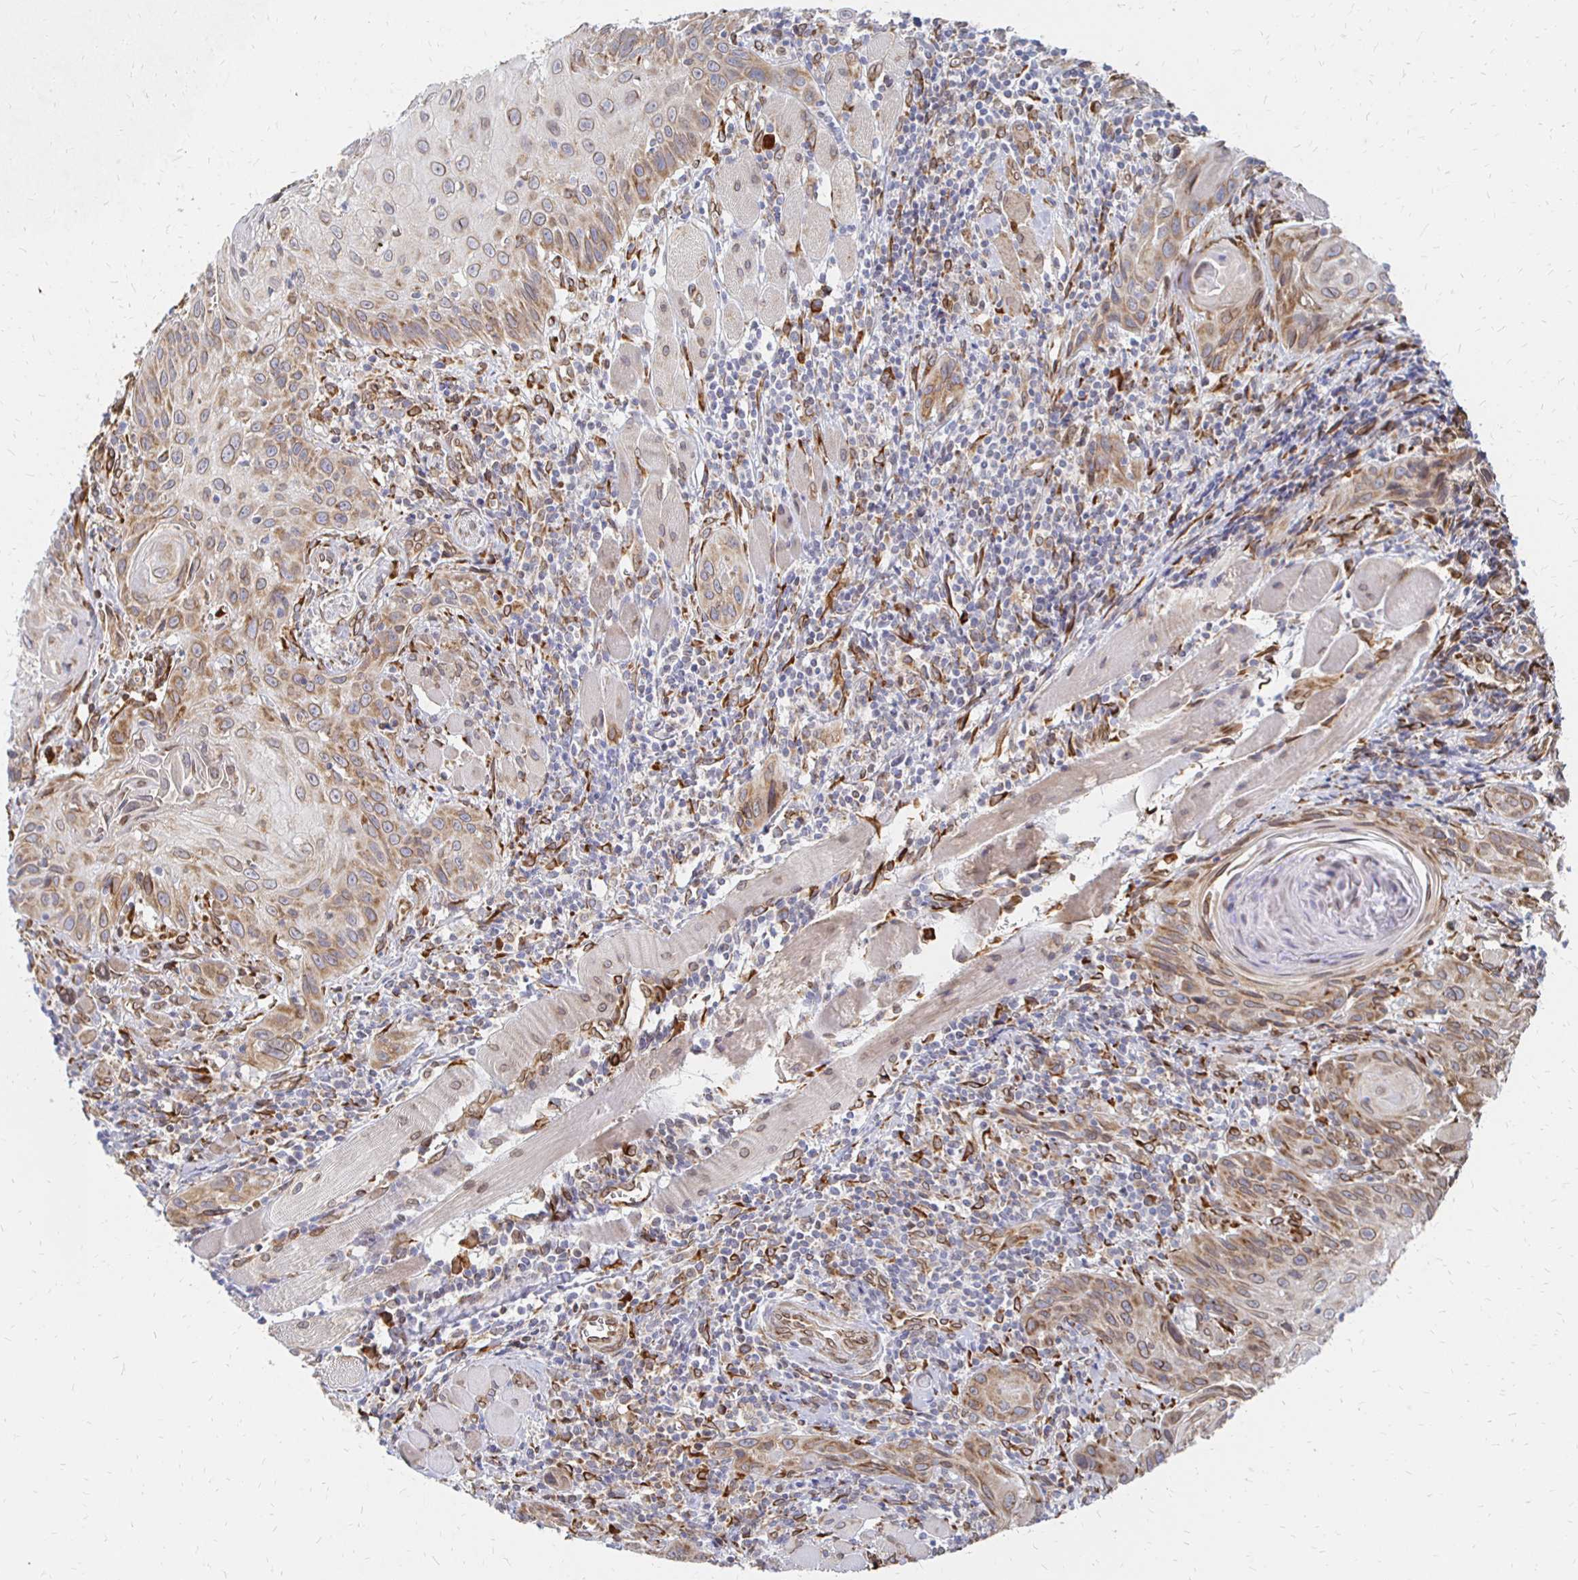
{"staining": {"intensity": "moderate", "quantity": "25%-75%", "location": "cytoplasmic/membranous,nuclear"}, "tissue": "head and neck cancer", "cell_type": "Tumor cells", "image_type": "cancer", "snomed": [{"axis": "morphology", "description": "Squamous cell carcinoma, NOS"}, {"axis": "topography", "description": "Oral tissue"}, {"axis": "topography", "description": "Head-Neck"}], "caption": "Moderate cytoplasmic/membranous and nuclear positivity is seen in about 25%-75% of tumor cells in head and neck cancer.", "gene": "PELI3", "patient": {"sex": "male", "age": 58}}